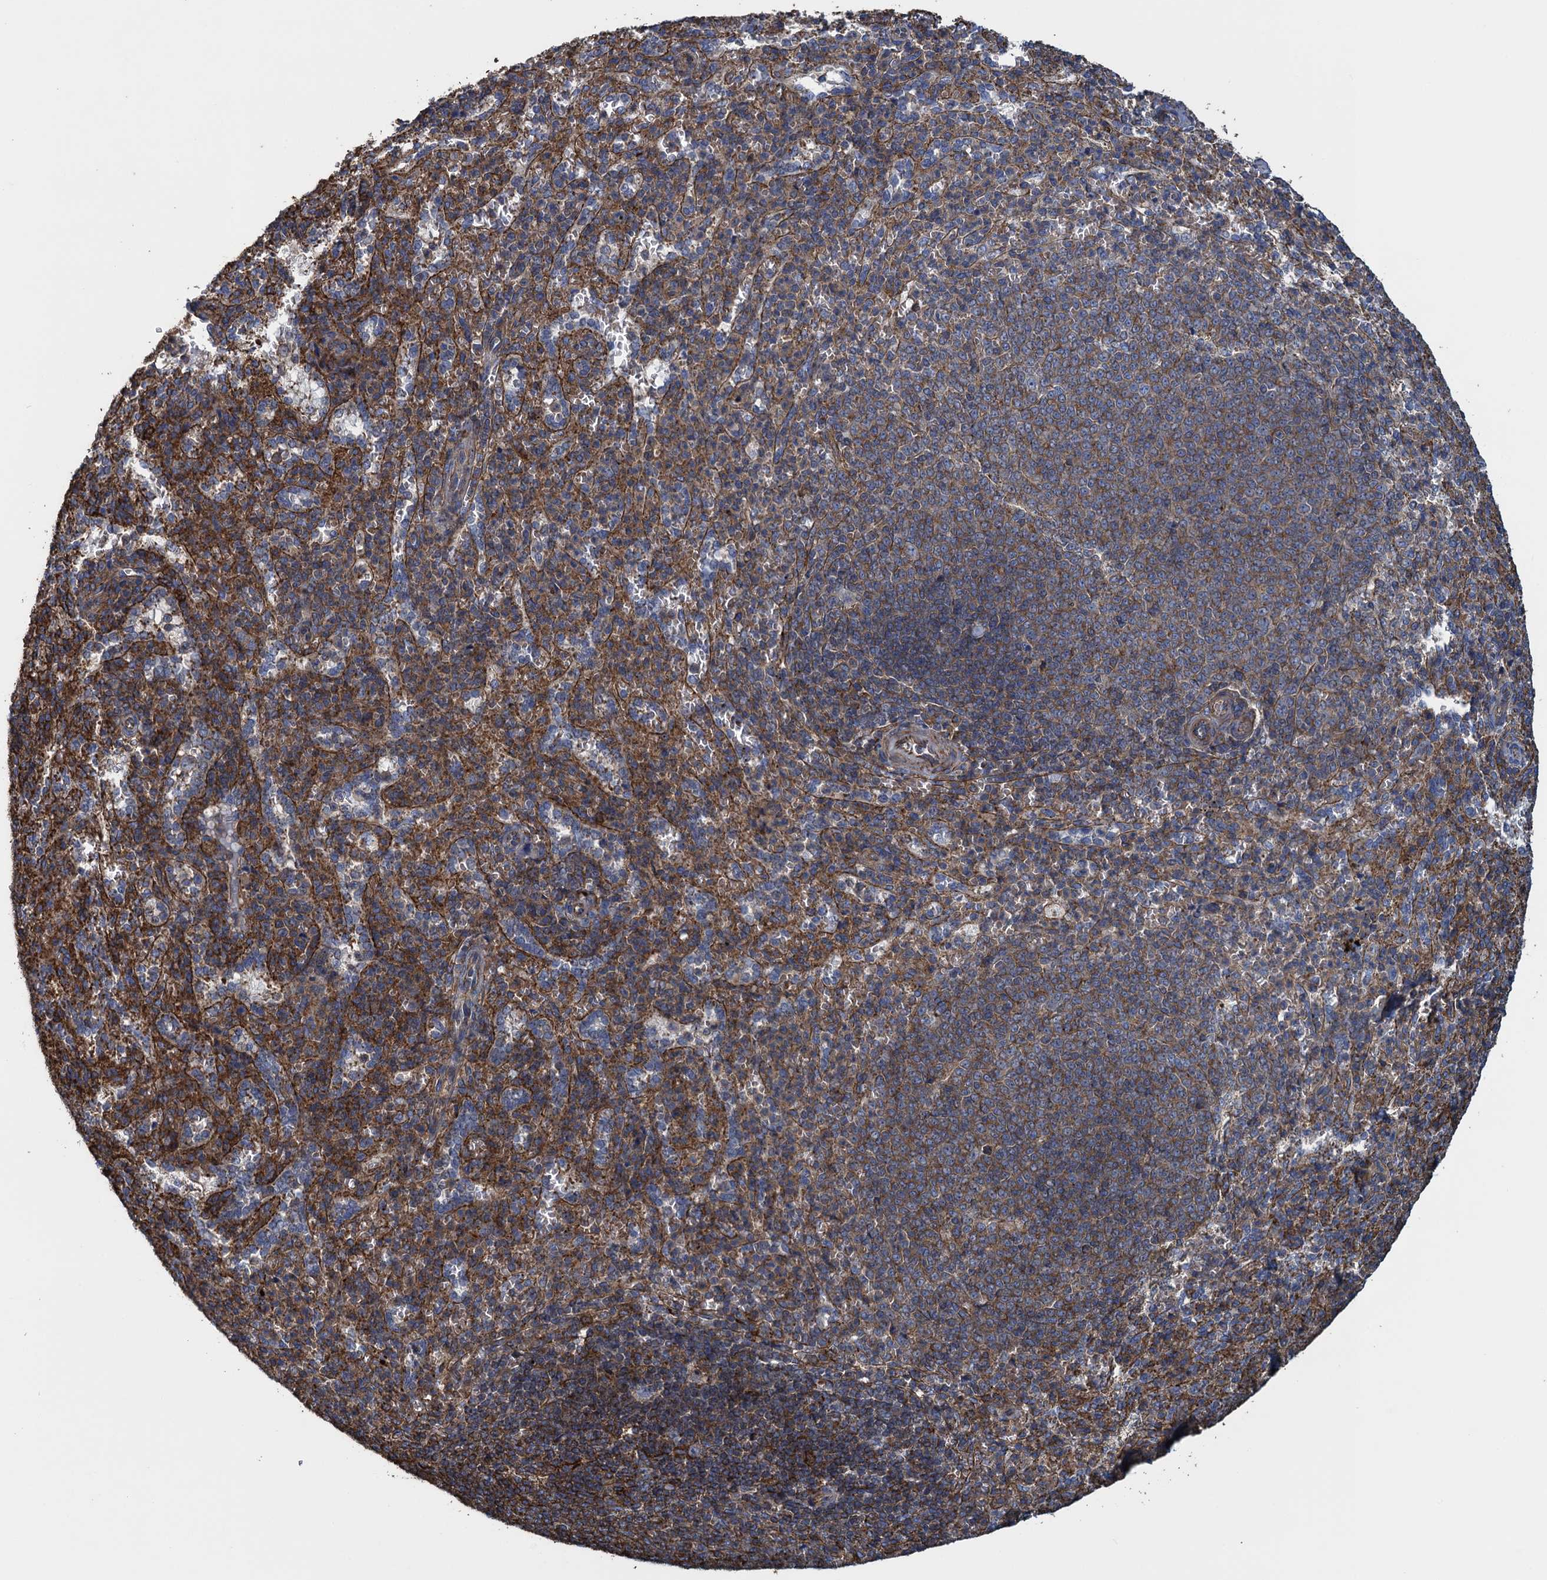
{"staining": {"intensity": "moderate", "quantity": "25%-75%", "location": "cytoplasmic/membranous"}, "tissue": "spleen", "cell_type": "Cells in red pulp", "image_type": "normal", "snomed": [{"axis": "morphology", "description": "Normal tissue, NOS"}, {"axis": "topography", "description": "Spleen"}], "caption": "This photomicrograph exhibits unremarkable spleen stained with IHC to label a protein in brown. The cytoplasmic/membranous of cells in red pulp show moderate positivity for the protein. Nuclei are counter-stained blue.", "gene": "PROSER2", "patient": {"sex": "female", "age": 21}}